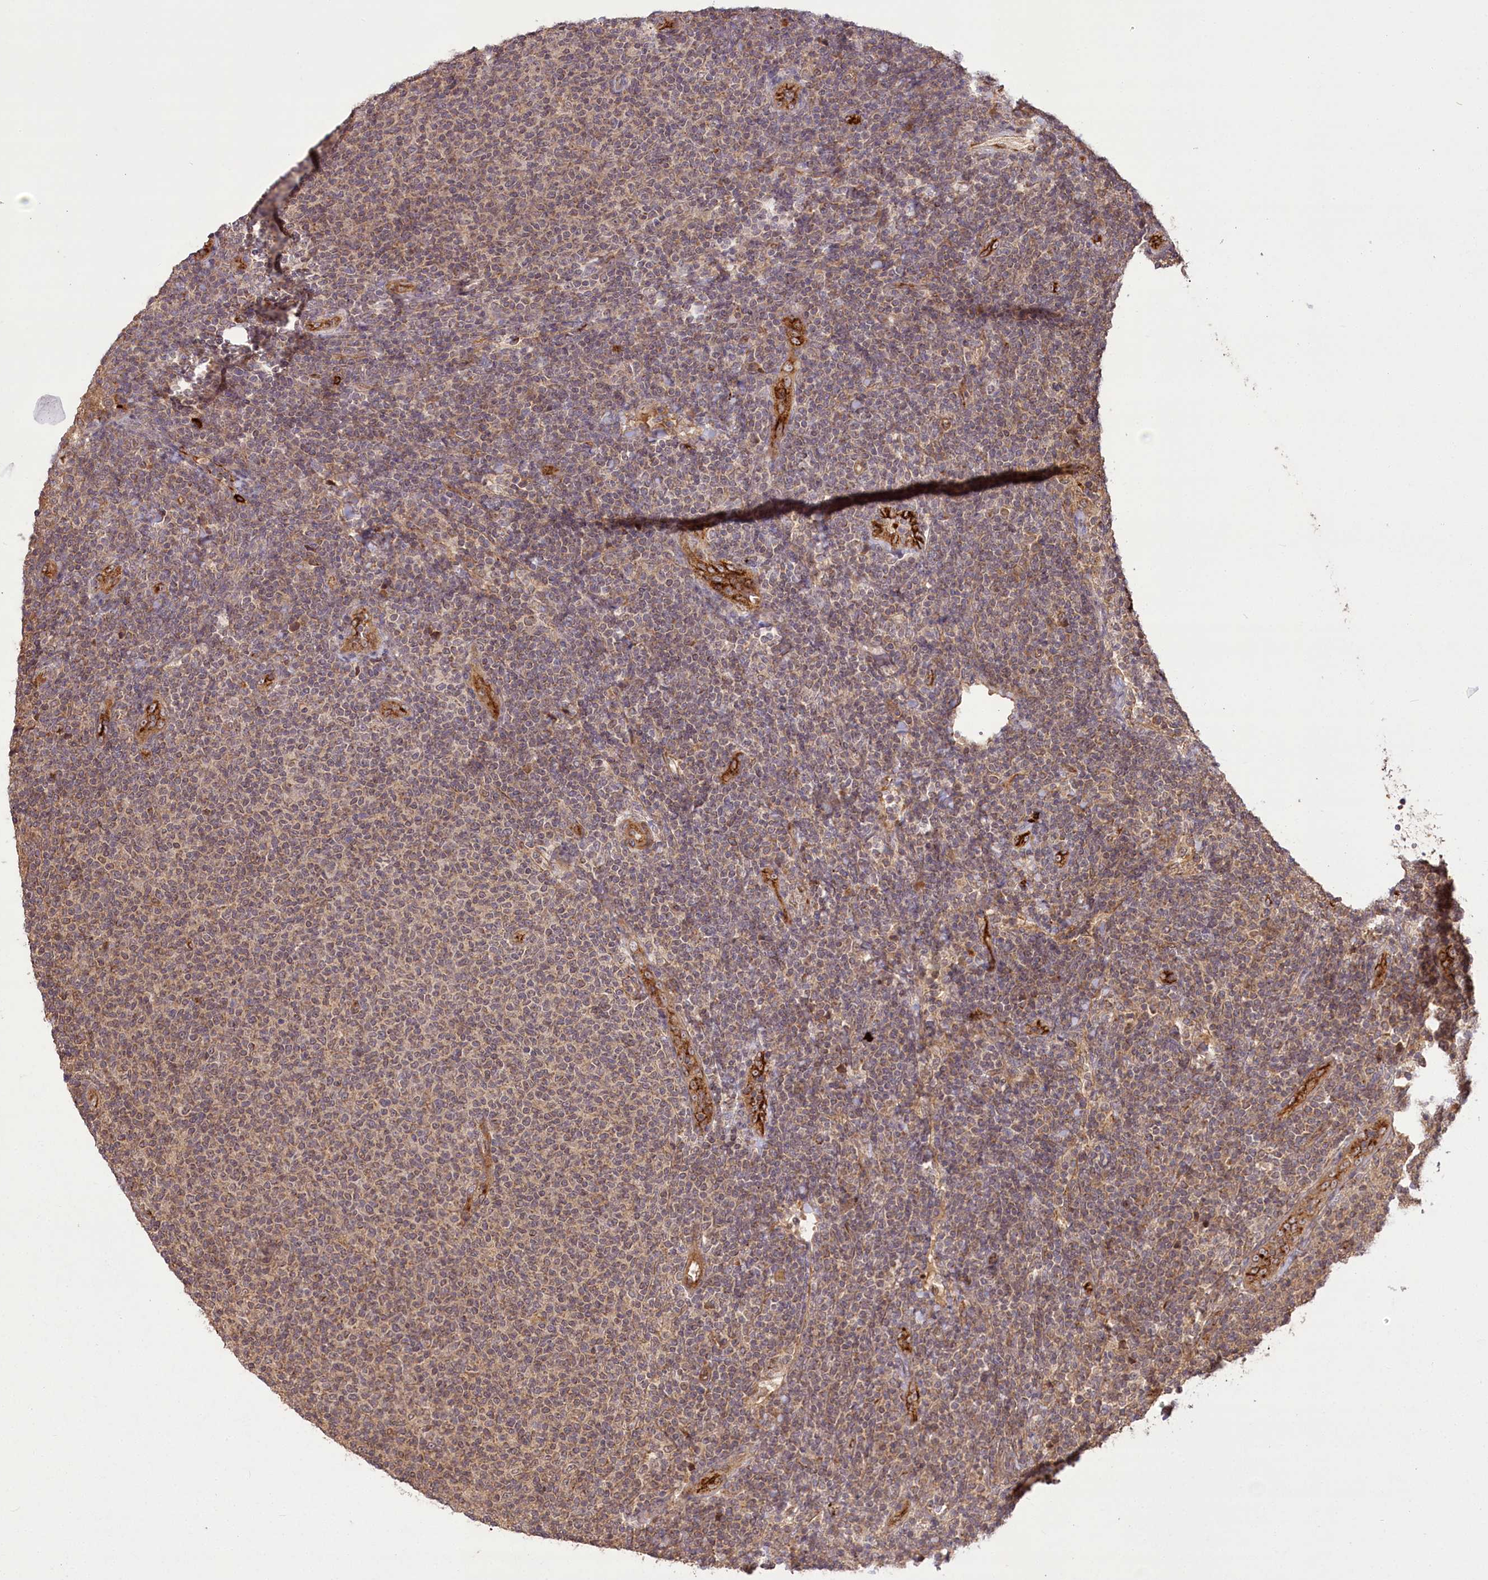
{"staining": {"intensity": "weak", "quantity": "25%-75%", "location": "cytoplasmic/membranous,nuclear"}, "tissue": "lymphoma", "cell_type": "Tumor cells", "image_type": "cancer", "snomed": [{"axis": "morphology", "description": "Malignant lymphoma, non-Hodgkin's type, Low grade"}, {"axis": "topography", "description": "Lymph node"}], "caption": "Tumor cells demonstrate low levels of weak cytoplasmic/membranous and nuclear positivity in approximately 25%-75% of cells in human lymphoma. (brown staining indicates protein expression, while blue staining denotes nuclei).", "gene": "CARD19", "patient": {"sex": "male", "age": 66}}